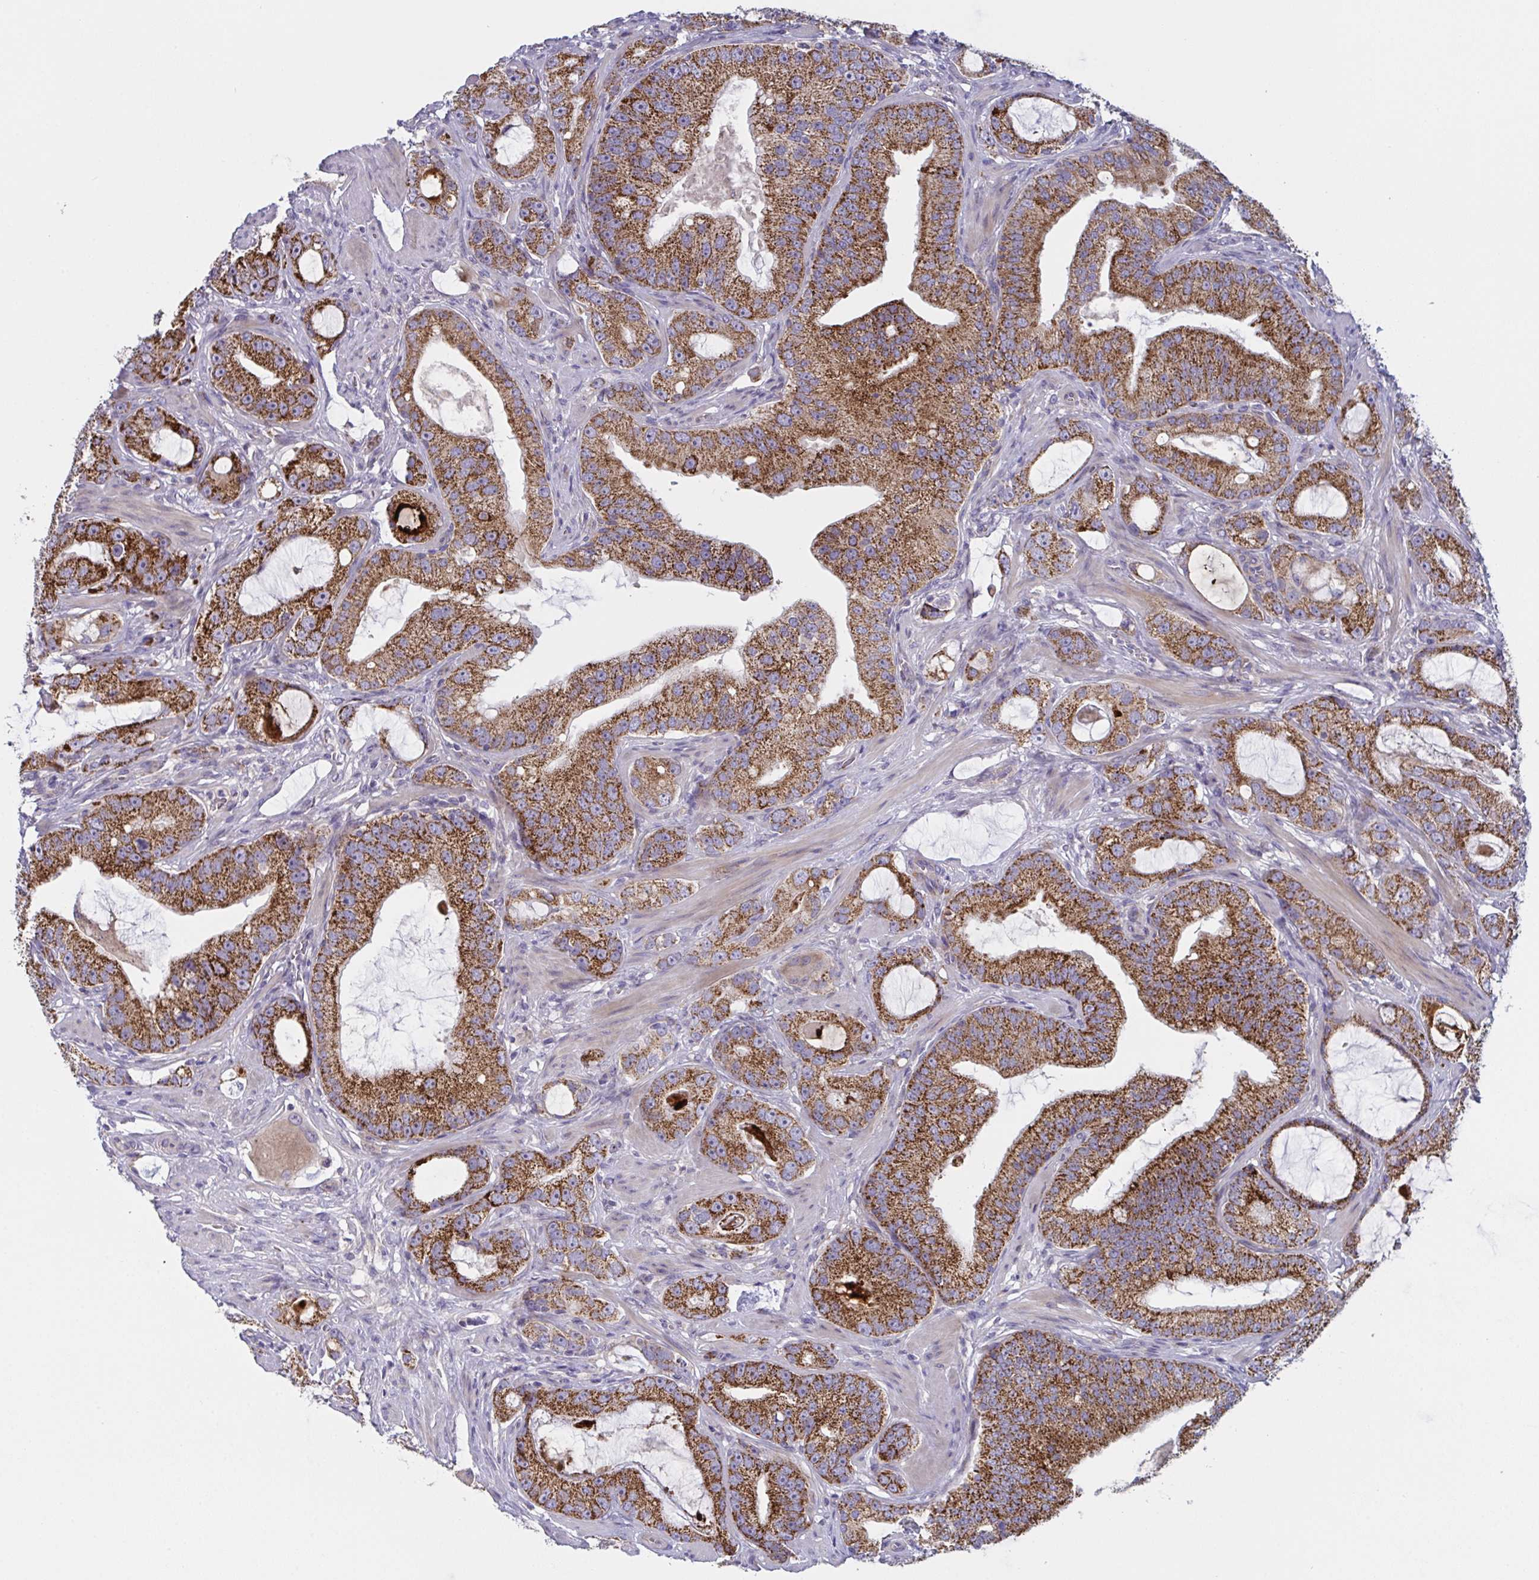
{"staining": {"intensity": "strong", "quantity": ">75%", "location": "cytoplasmic/membranous"}, "tissue": "prostate cancer", "cell_type": "Tumor cells", "image_type": "cancer", "snomed": [{"axis": "morphology", "description": "Adenocarcinoma, High grade"}, {"axis": "topography", "description": "Prostate"}], "caption": "Prostate high-grade adenocarcinoma tissue demonstrates strong cytoplasmic/membranous staining in approximately >75% of tumor cells", "gene": "MRPS2", "patient": {"sex": "male", "age": 65}}